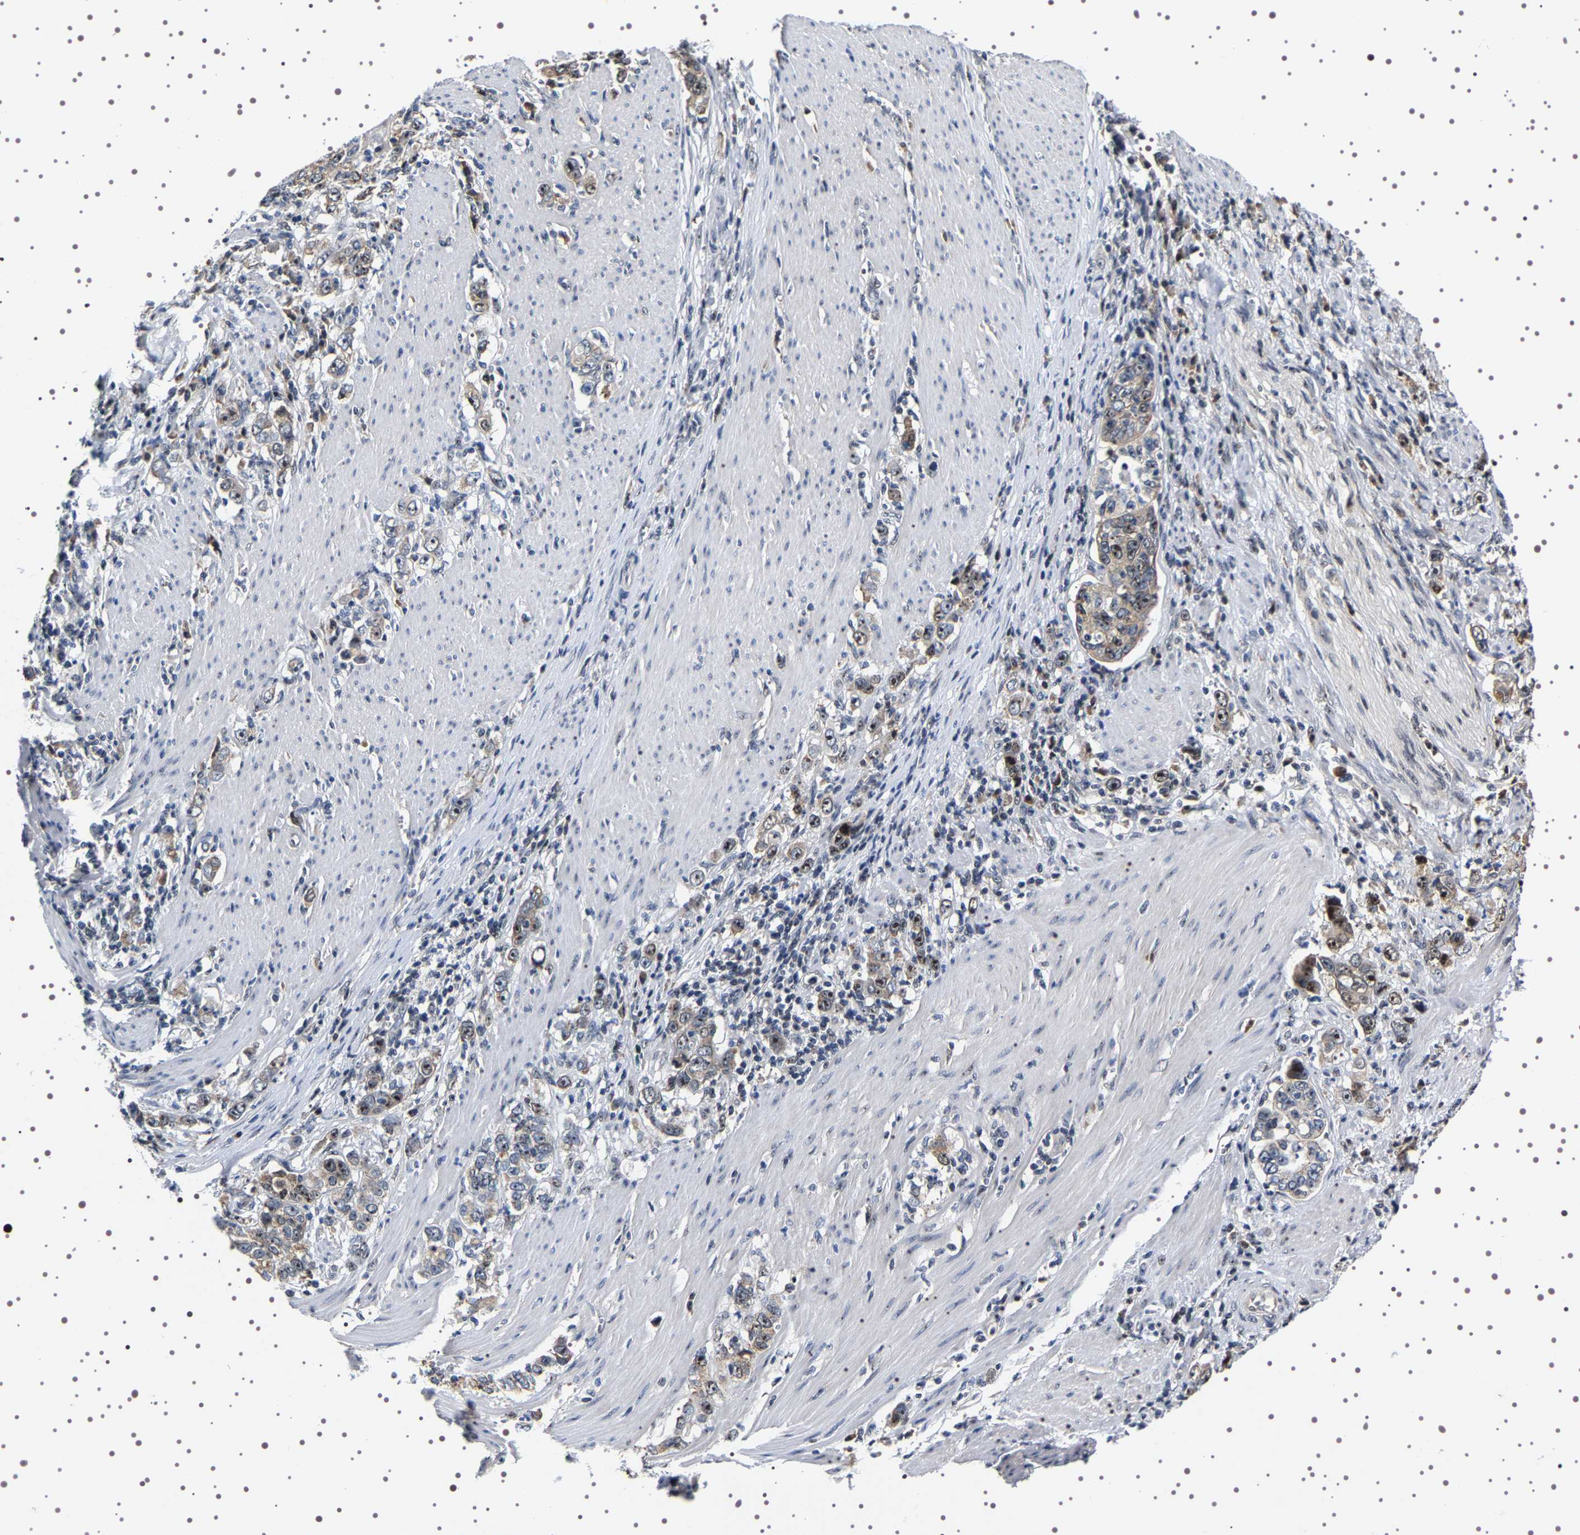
{"staining": {"intensity": "strong", "quantity": "<25%", "location": "nuclear"}, "tissue": "stomach cancer", "cell_type": "Tumor cells", "image_type": "cancer", "snomed": [{"axis": "morphology", "description": "Adenocarcinoma, NOS"}, {"axis": "topography", "description": "Stomach, lower"}], "caption": "A histopathology image of human stomach cancer stained for a protein reveals strong nuclear brown staining in tumor cells.", "gene": "GNL3", "patient": {"sex": "female", "age": 72}}